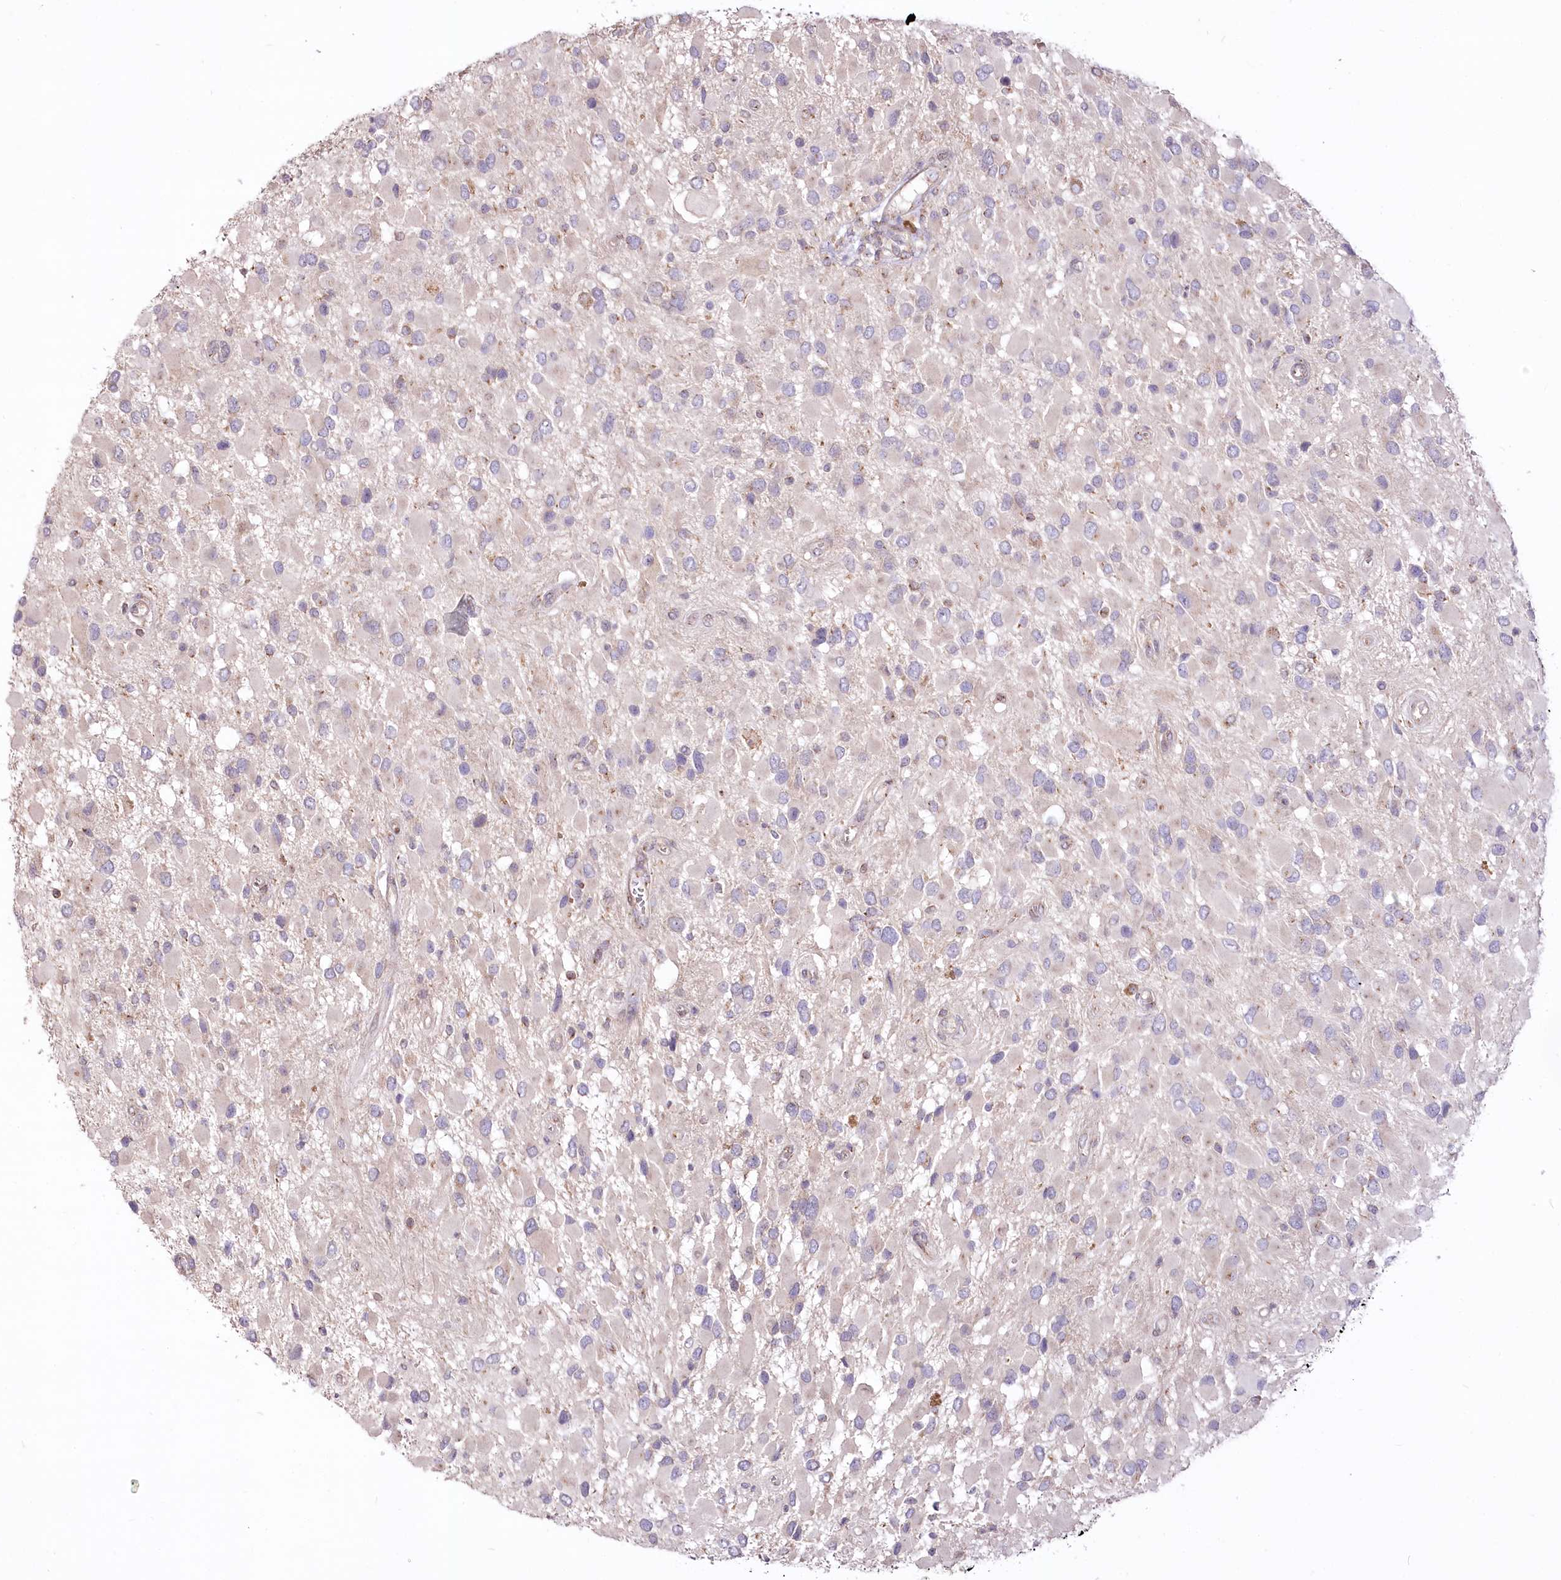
{"staining": {"intensity": "negative", "quantity": "none", "location": "none"}, "tissue": "glioma", "cell_type": "Tumor cells", "image_type": "cancer", "snomed": [{"axis": "morphology", "description": "Glioma, malignant, High grade"}, {"axis": "topography", "description": "Brain"}], "caption": "Immunohistochemistry (IHC) photomicrograph of neoplastic tissue: human glioma stained with DAB displays no significant protein expression in tumor cells.", "gene": "STT3B", "patient": {"sex": "male", "age": 53}}